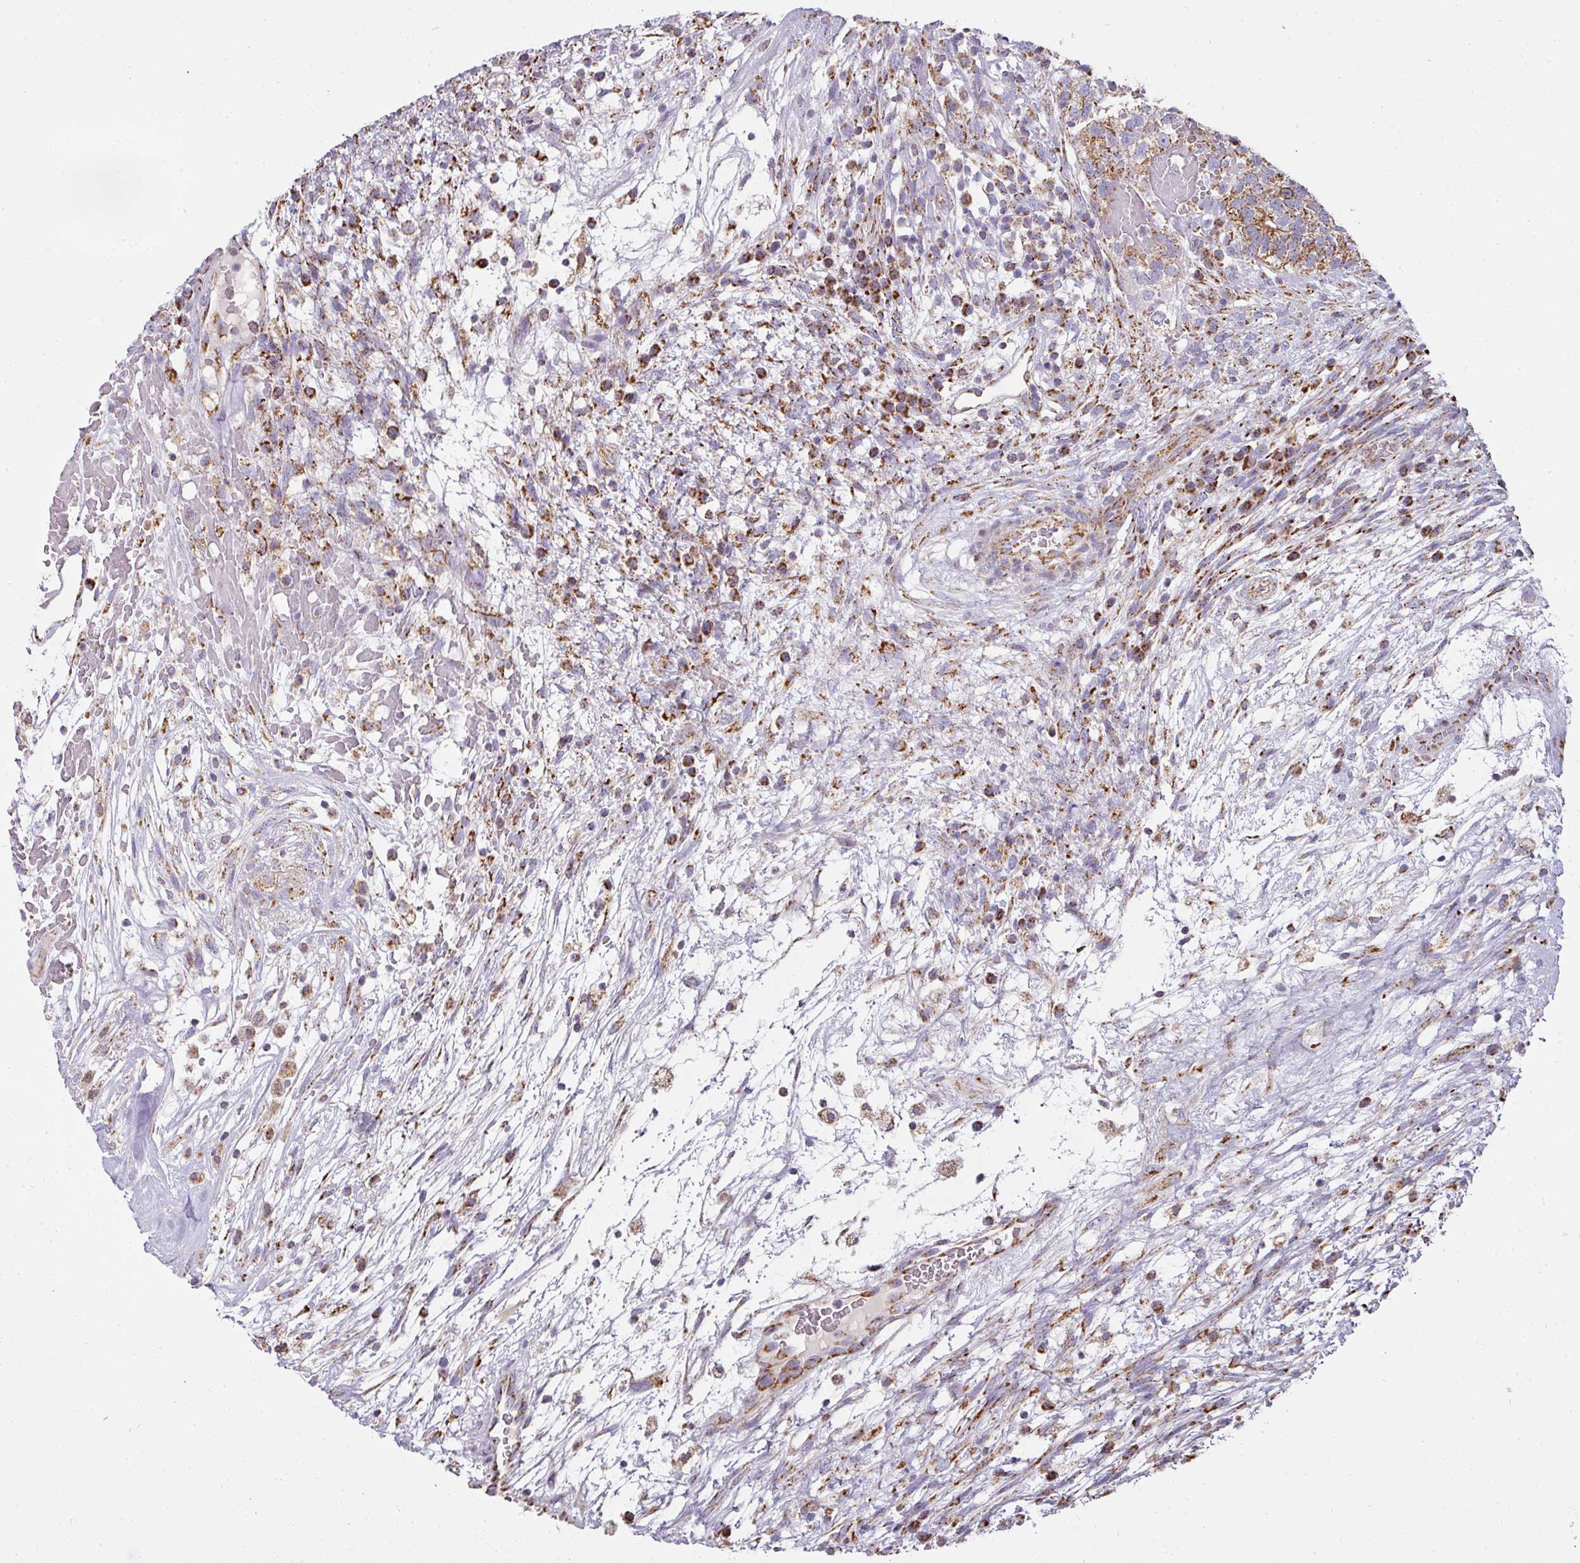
{"staining": {"intensity": "moderate", "quantity": ">75%", "location": "cytoplasmic/membranous"}, "tissue": "testis cancer", "cell_type": "Tumor cells", "image_type": "cancer", "snomed": [{"axis": "morphology", "description": "Carcinoma, Embryonal, NOS"}, {"axis": "topography", "description": "Testis"}], "caption": "This photomicrograph reveals testis cancer (embryonal carcinoma) stained with IHC to label a protein in brown. The cytoplasmic/membranous of tumor cells show moderate positivity for the protein. Nuclei are counter-stained blue.", "gene": "UQCRFS1", "patient": {"sex": "male", "age": 32}}